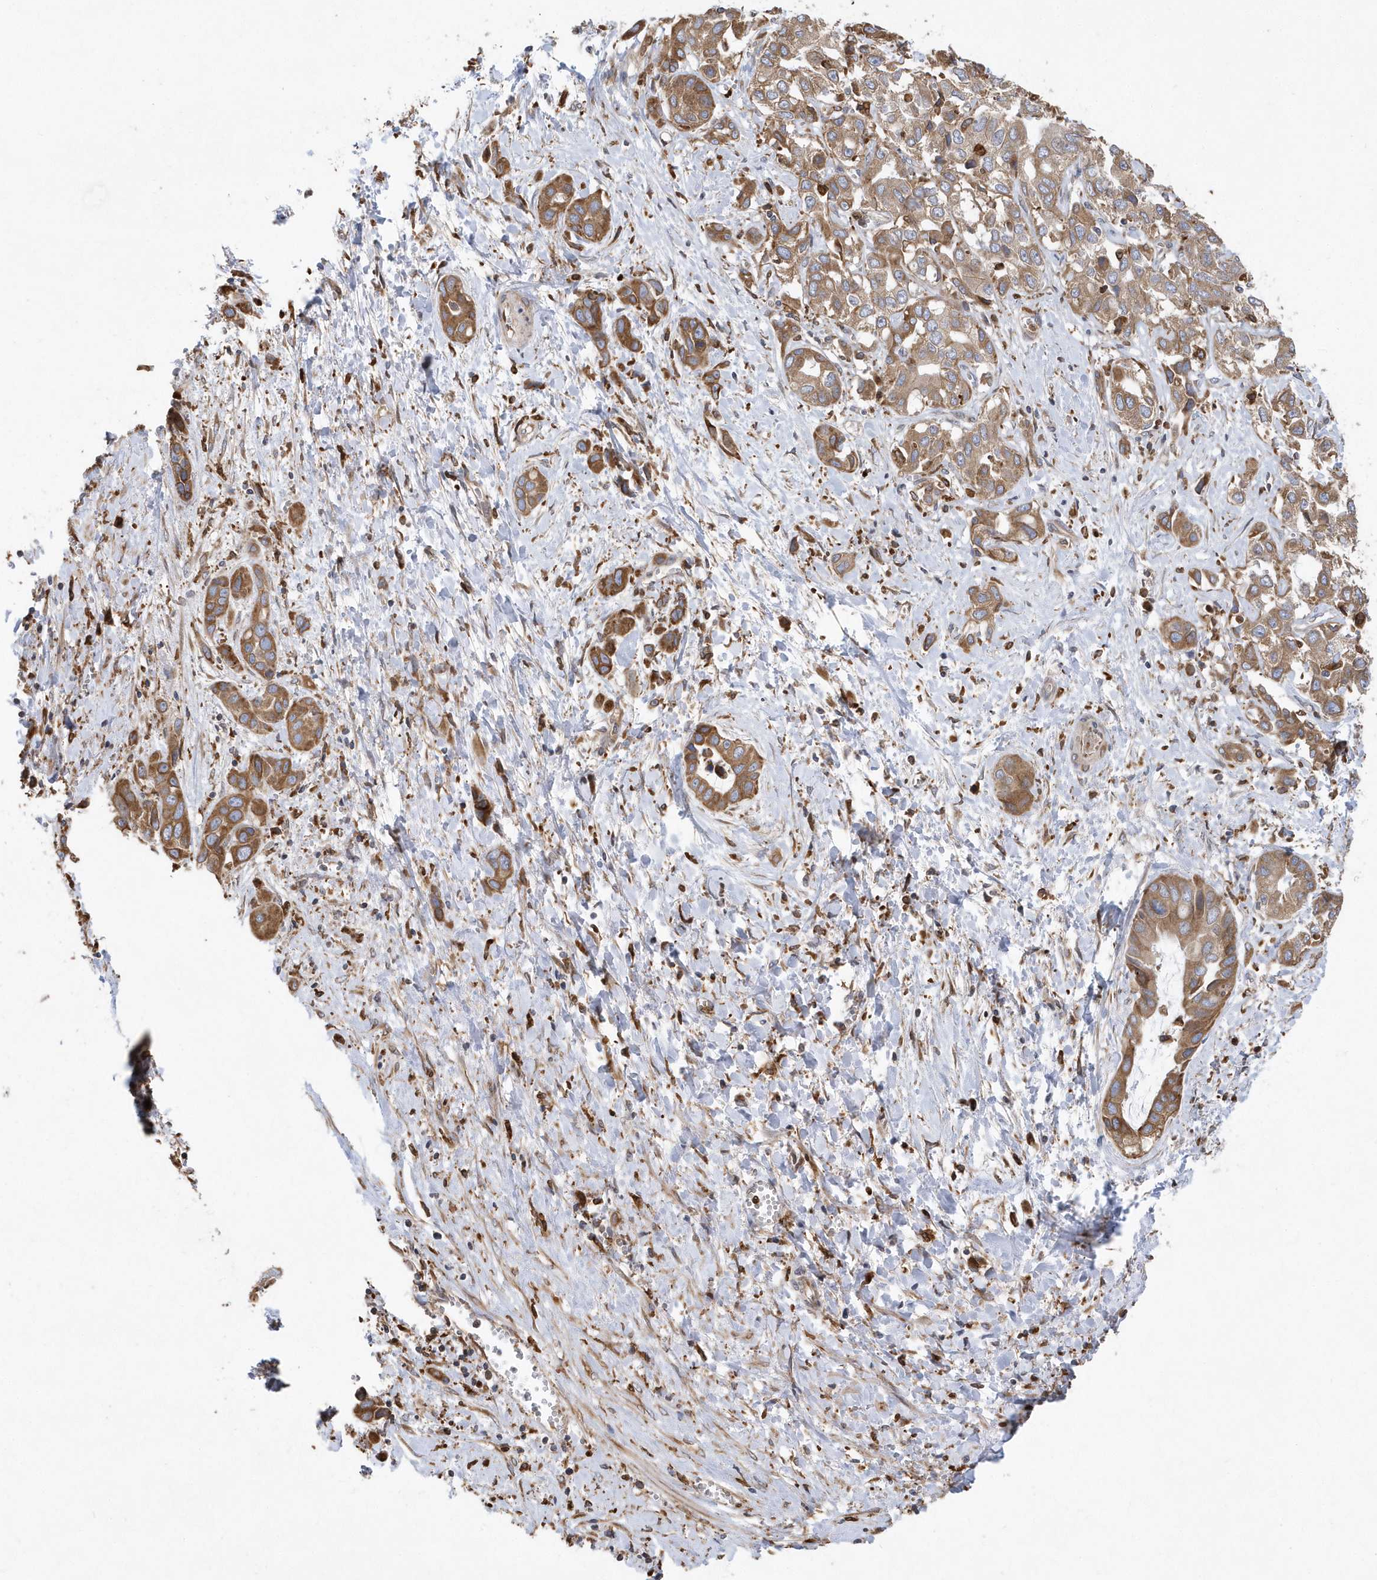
{"staining": {"intensity": "moderate", "quantity": ">75%", "location": "cytoplasmic/membranous"}, "tissue": "liver cancer", "cell_type": "Tumor cells", "image_type": "cancer", "snomed": [{"axis": "morphology", "description": "Cholangiocarcinoma"}, {"axis": "topography", "description": "Liver"}], "caption": "This is an image of immunohistochemistry staining of liver cholangiocarcinoma, which shows moderate expression in the cytoplasmic/membranous of tumor cells.", "gene": "VAMP7", "patient": {"sex": "female", "age": 52}}